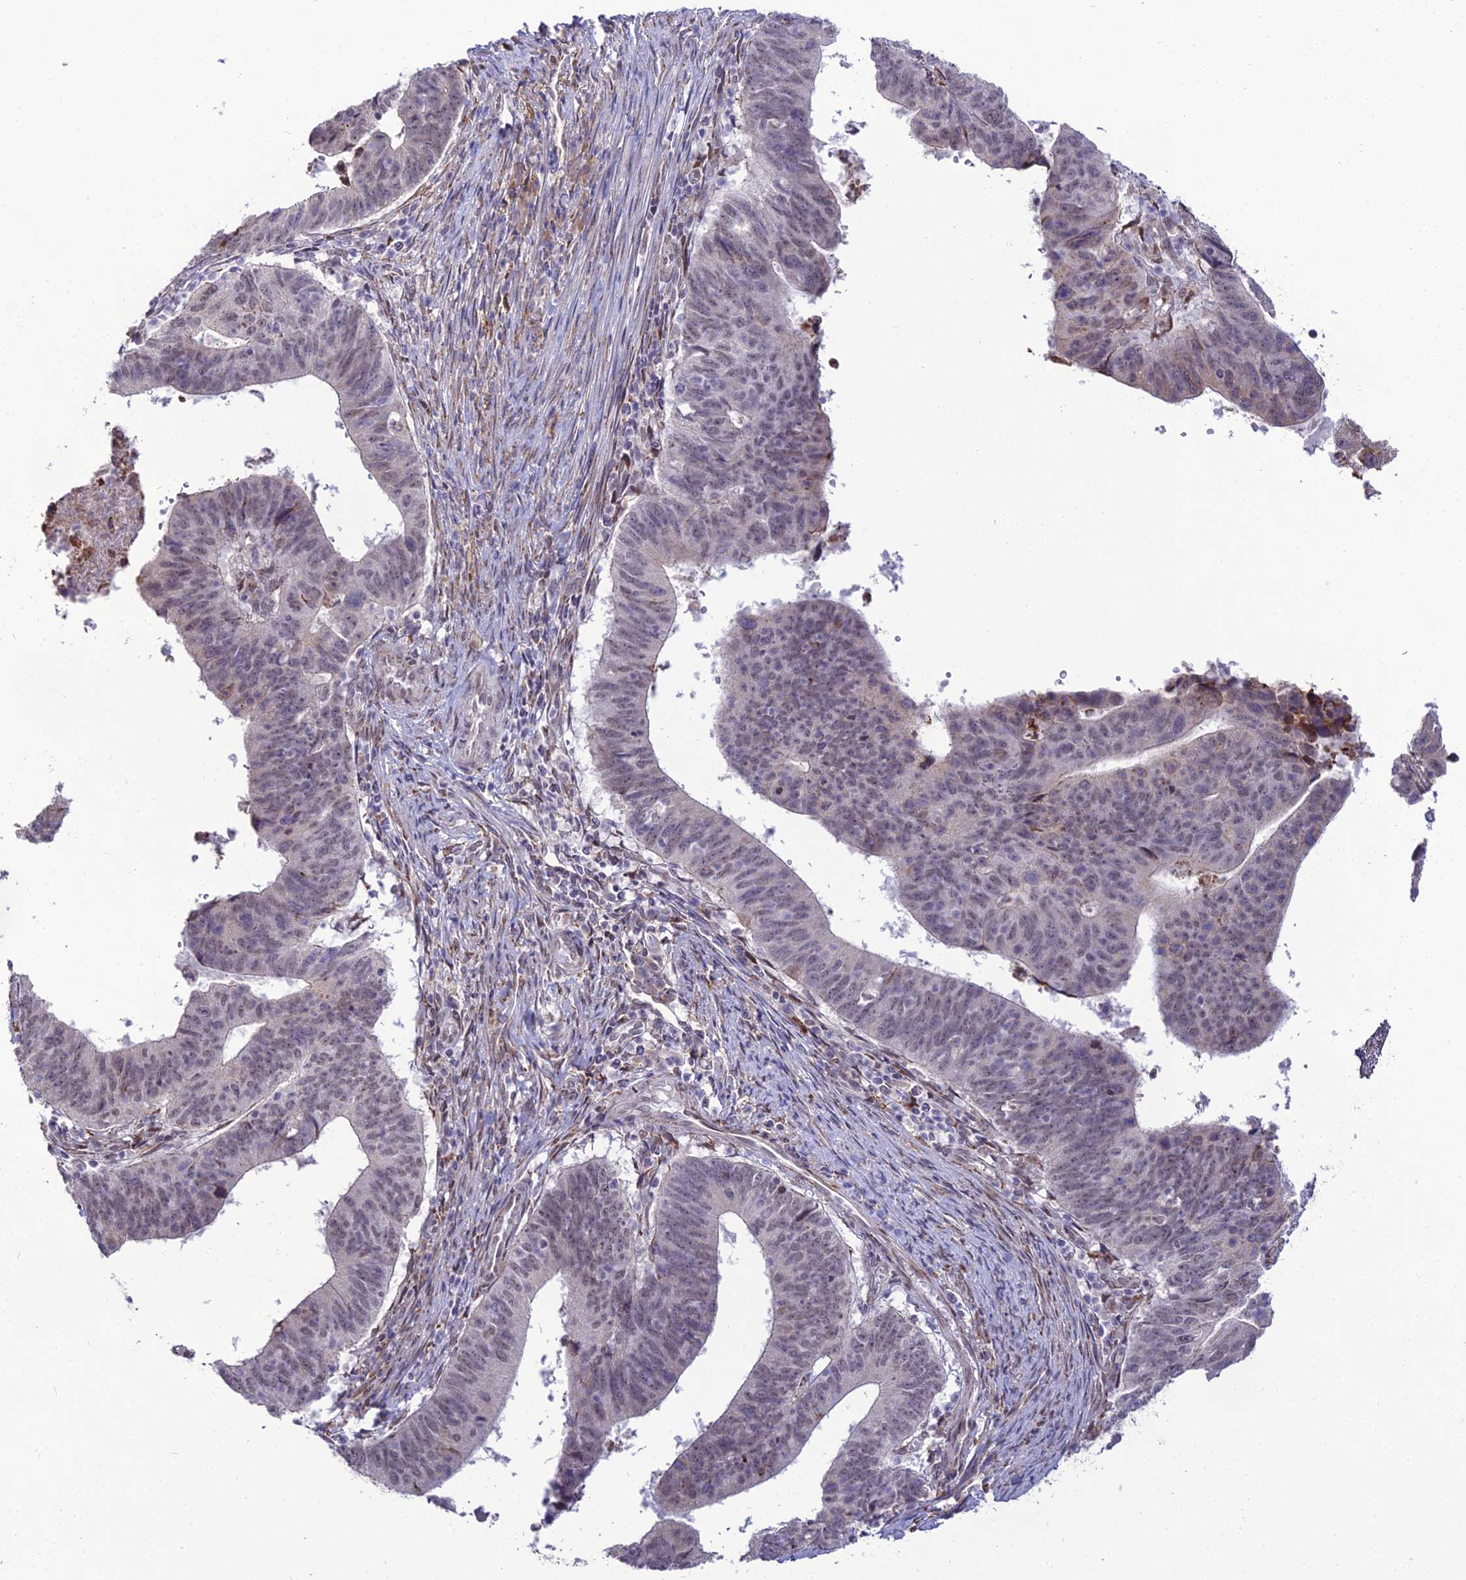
{"staining": {"intensity": "moderate", "quantity": "<25%", "location": "cytoplasmic/membranous"}, "tissue": "stomach cancer", "cell_type": "Tumor cells", "image_type": "cancer", "snomed": [{"axis": "morphology", "description": "Adenocarcinoma, NOS"}, {"axis": "topography", "description": "Stomach"}], "caption": "Immunohistochemistry (IHC) photomicrograph of human stomach cancer (adenocarcinoma) stained for a protein (brown), which shows low levels of moderate cytoplasmic/membranous positivity in approximately <25% of tumor cells.", "gene": "TROAP", "patient": {"sex": "male", "age": 59}}